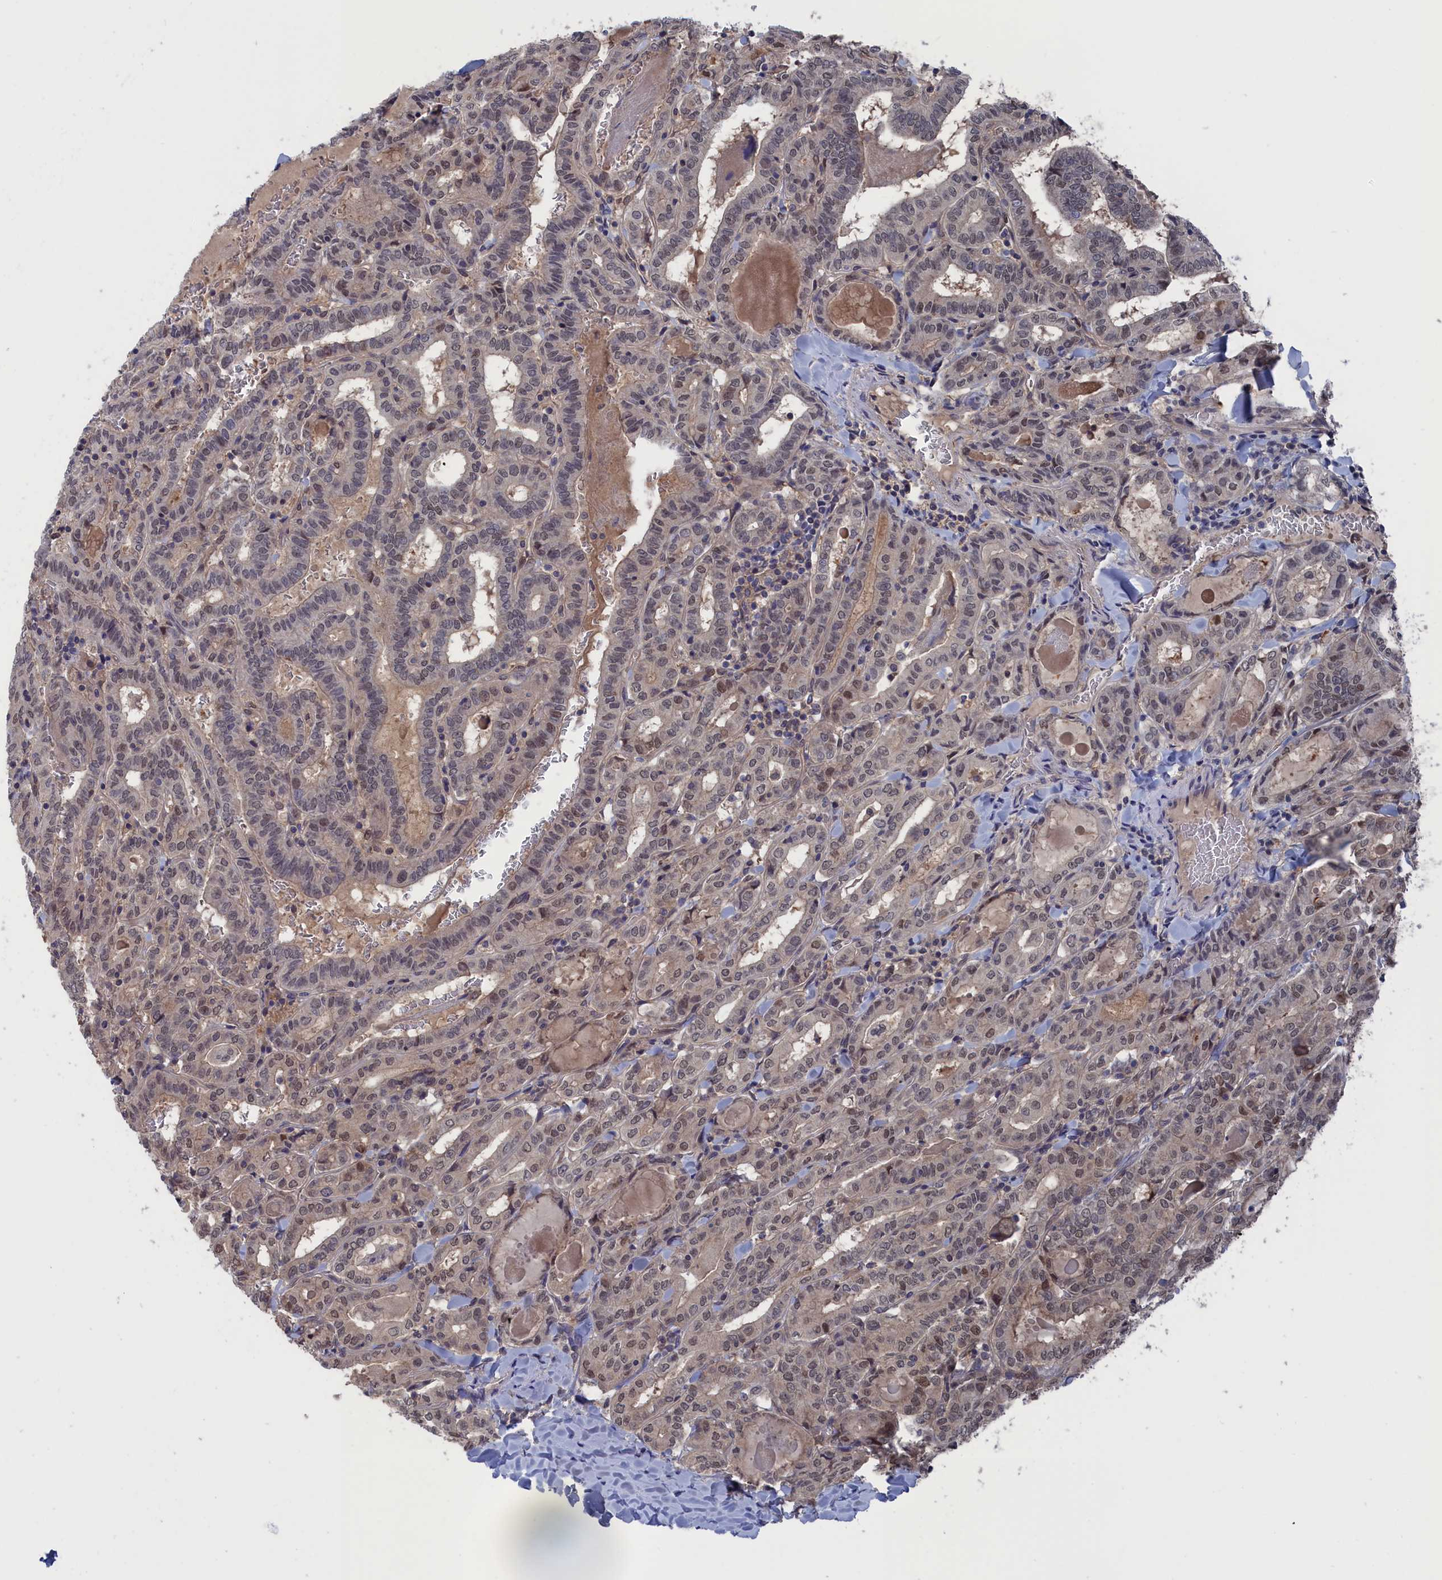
{"staining": {"intensity": "moderate", "quantity": "25%-75%", "location": "nuclear"}, "tissue": "thyroid cancer", "cell_type": "Tumor cells", "image_type": "cancer", "snomed": [{"axis": "morphology", "description": "Papillary adenocarcinoma, NOS"}, {"axis": "topography", "description": "Thyroid gland"}], "caption": "Immunohistochemistry (DAB) staining of thyroid cancer (papillary adenocarcinoma) exhibits moderate nuclear protein positivity in approximately 25%-75% of tumor cells. The protein is stained brown, and the nuclei are stained in blue (DAB (3,3'-diaminobenzidine) IHC with brightfield microscopy, high magnification).", "gene": "NUTF2", "patient": {"sex": "female", "age": 72}}